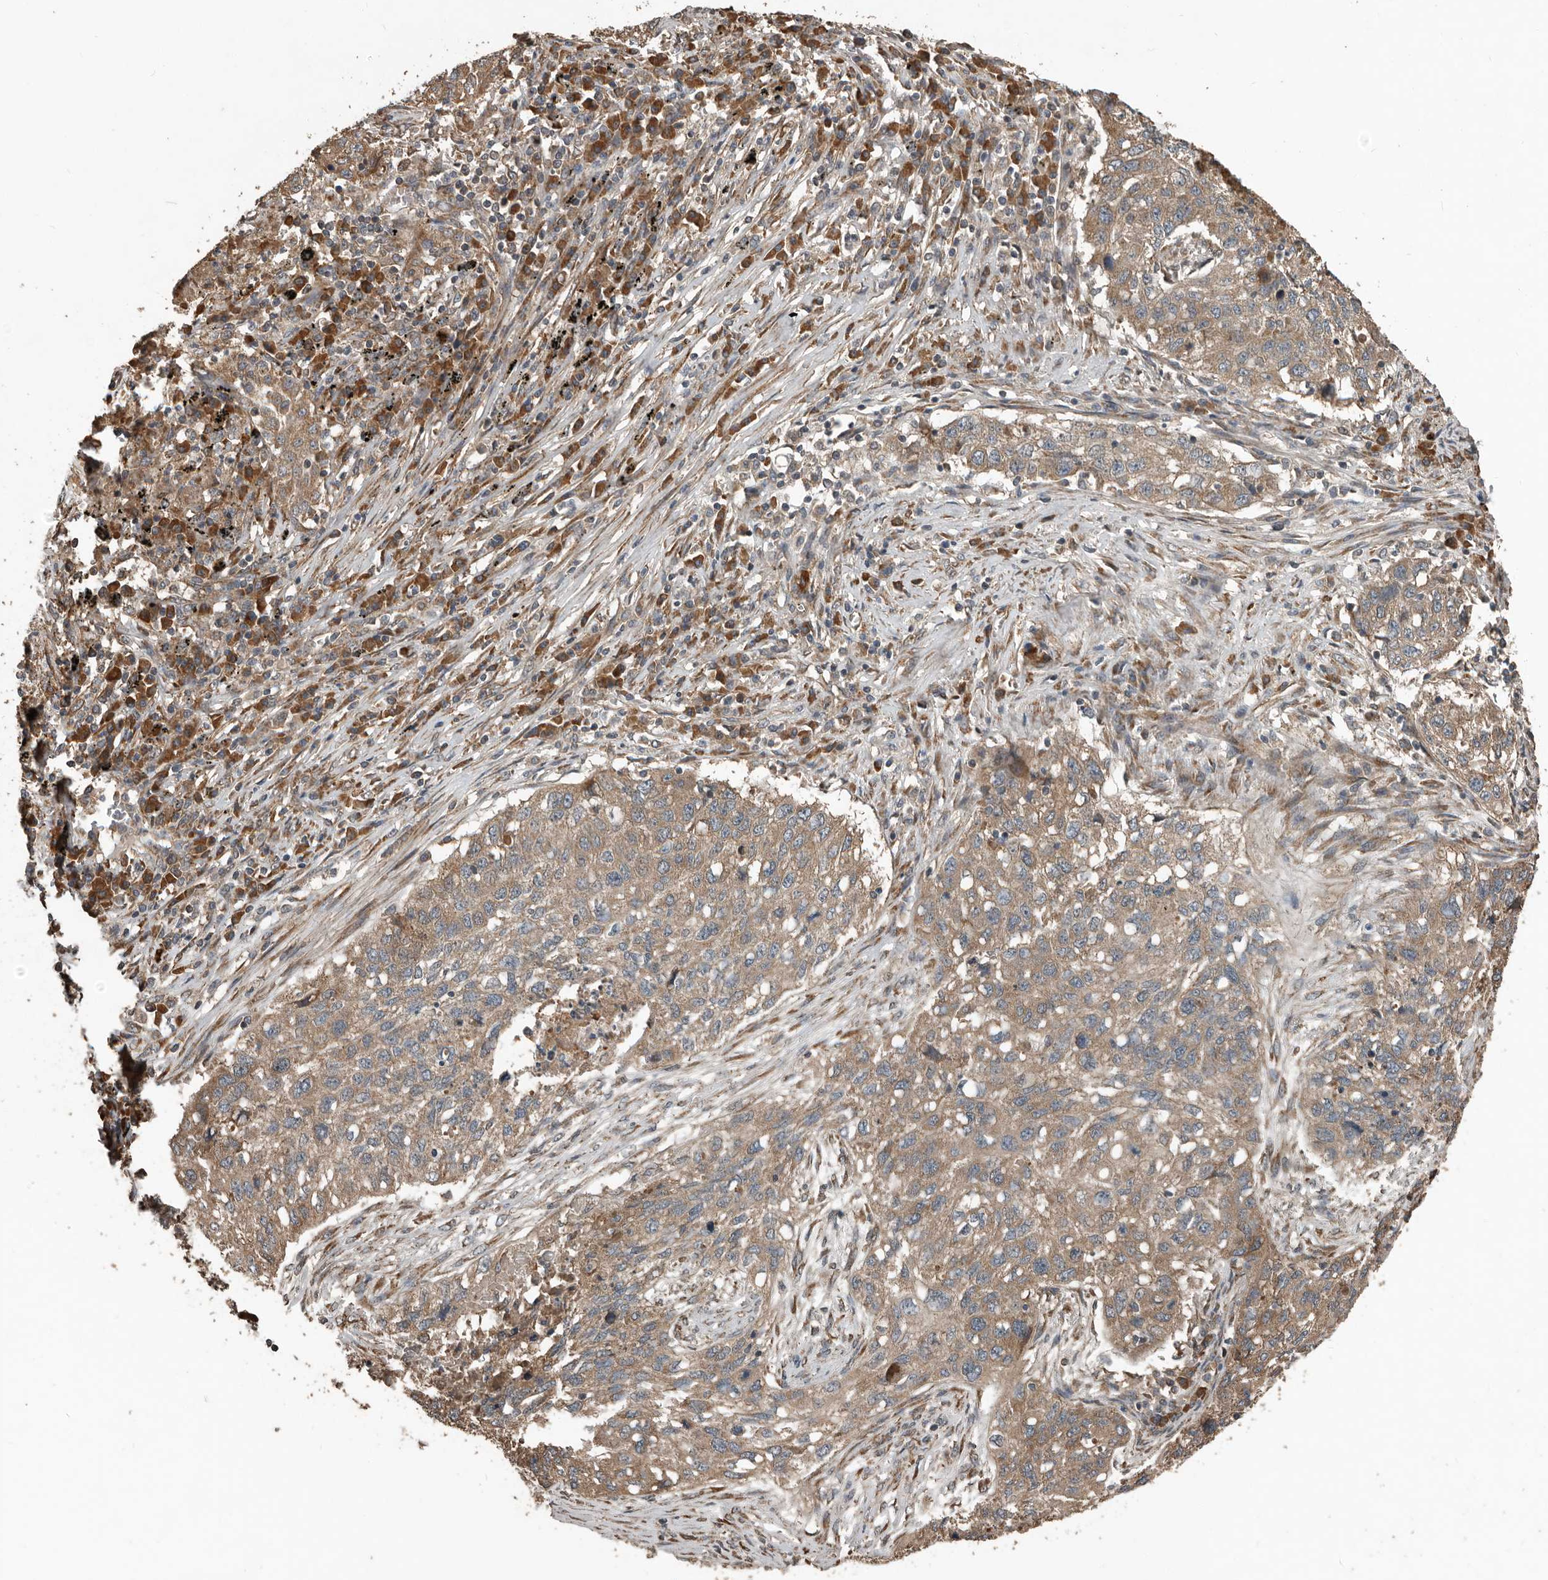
{"staining": {"intensity": "moderate", "quantity": ">75%", "location": "cytoplasmic/membranous"}, "tissue": "lung cancer", "cell_type": "Tumor cells", "image_type": "cancer", "snomed": [{"axis": "morphology", "description": "Squamous cell carcinoma, NOS"}, {"axis": "topography", "description": "Lung"}], "caption": "The image reveals staining of lung cancer, revealing moderate cytoplasmic/membranous protein expression (brown color) within tumor cells. The staining was performed using DAB (3,3'-diaminobenzidine) to visualize the protein expression in brown, while the nuclei were stained in blue with hematoxylin (Magnification: 20x).", "gene": "RNF207", "patient": {"sex": "female", "age": 63}}